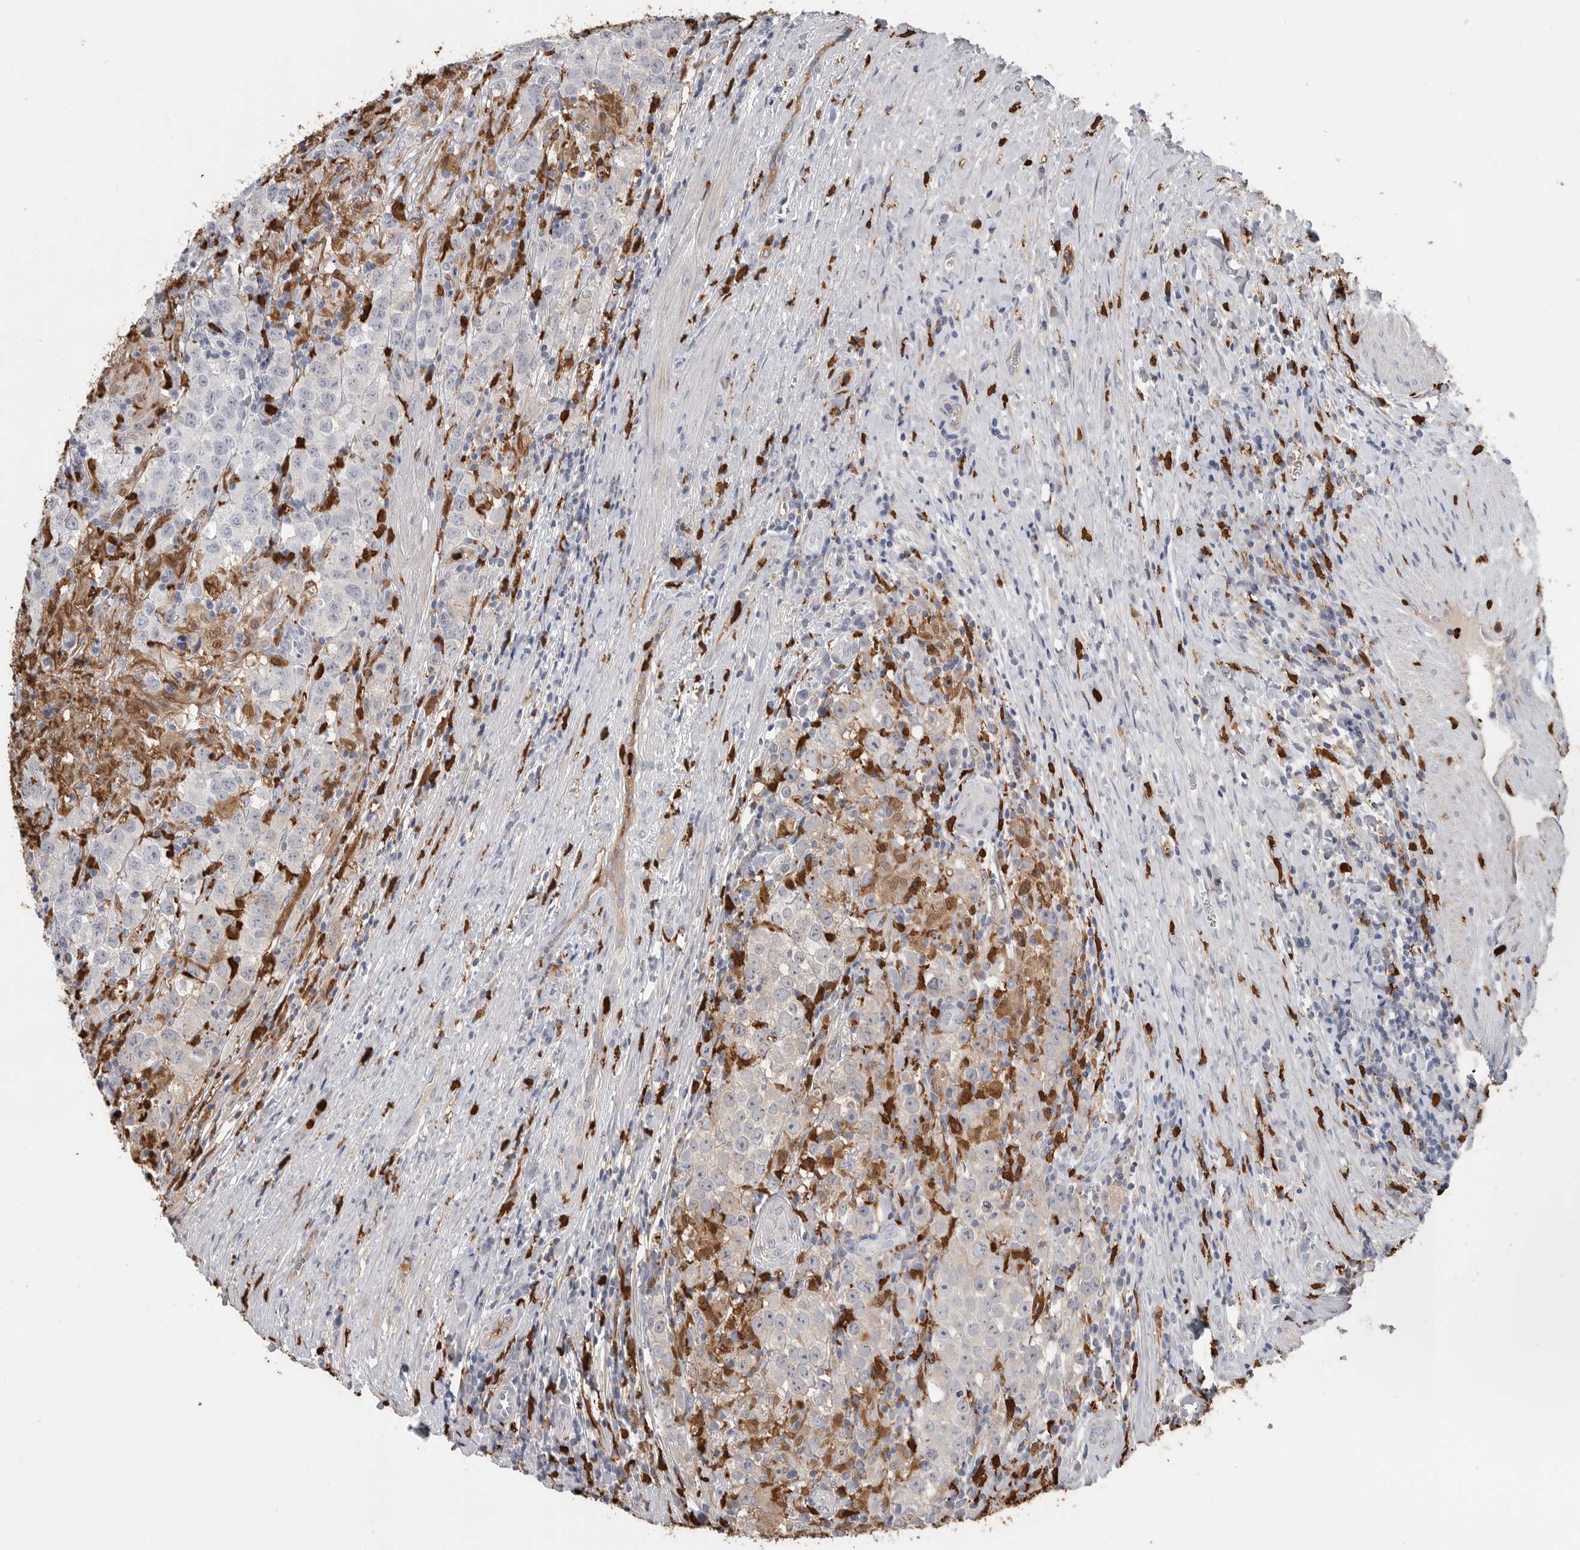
{"staining": {"intensity": "negative", "quantity": "none", "location": "none"}, "tissue": "testis cancer", "cell_type": "Tumor cells", "image_type": "cancer", "snomed": [{"axis": "morphology", "description": "Seminoma, NOS"}, {"axis": "morphology", "description": "Carcinoma, Embryonal, NOS"}, {"axis": "topography", "description": "Testis"}], "caption": "DAB immunohistochemical staining of testis cancer (embryonal carcinoma) displays no significant expression in tumor cells.", "gene": "CYB561D1", "patient": {"sex": "male", "age": 43}}